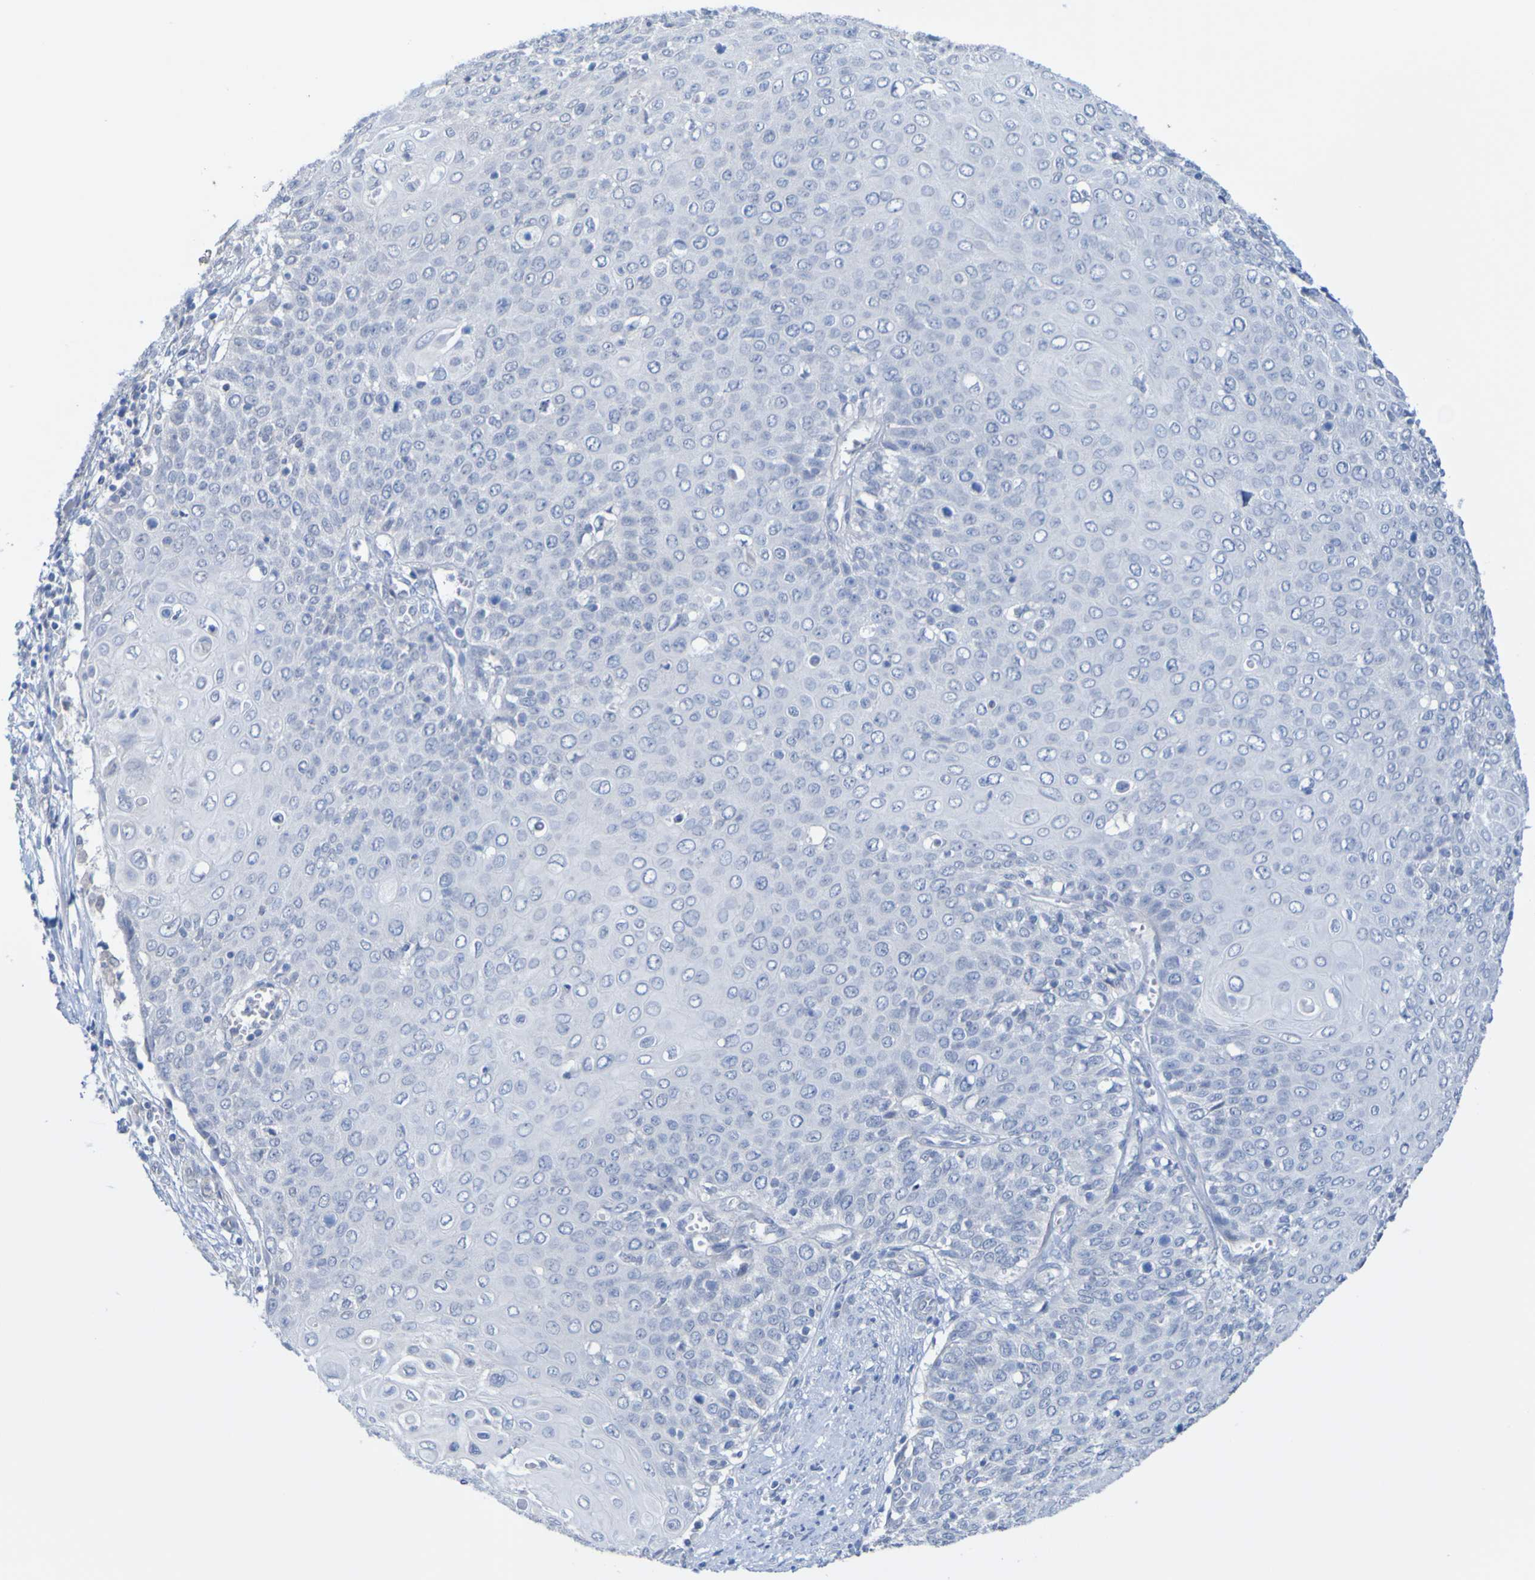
{"staining": {"intensity": "negative", "quantity": "none", "location": "none"}, "tissue": "cervical cancer", "cell_type": "Tumor cells", "image_type": "cancer", "snomed": [{"axis": "morphology", "description": "Squamous cell carcinoma, NOS"}, {"axis": "topography", "description": "Cervix"}], "caption": "Tumor cells show no significant expression in cervical squamous cell carcinoma.", "gene": "ACMSD", "patient": {"sex": "female", "age": 39}}